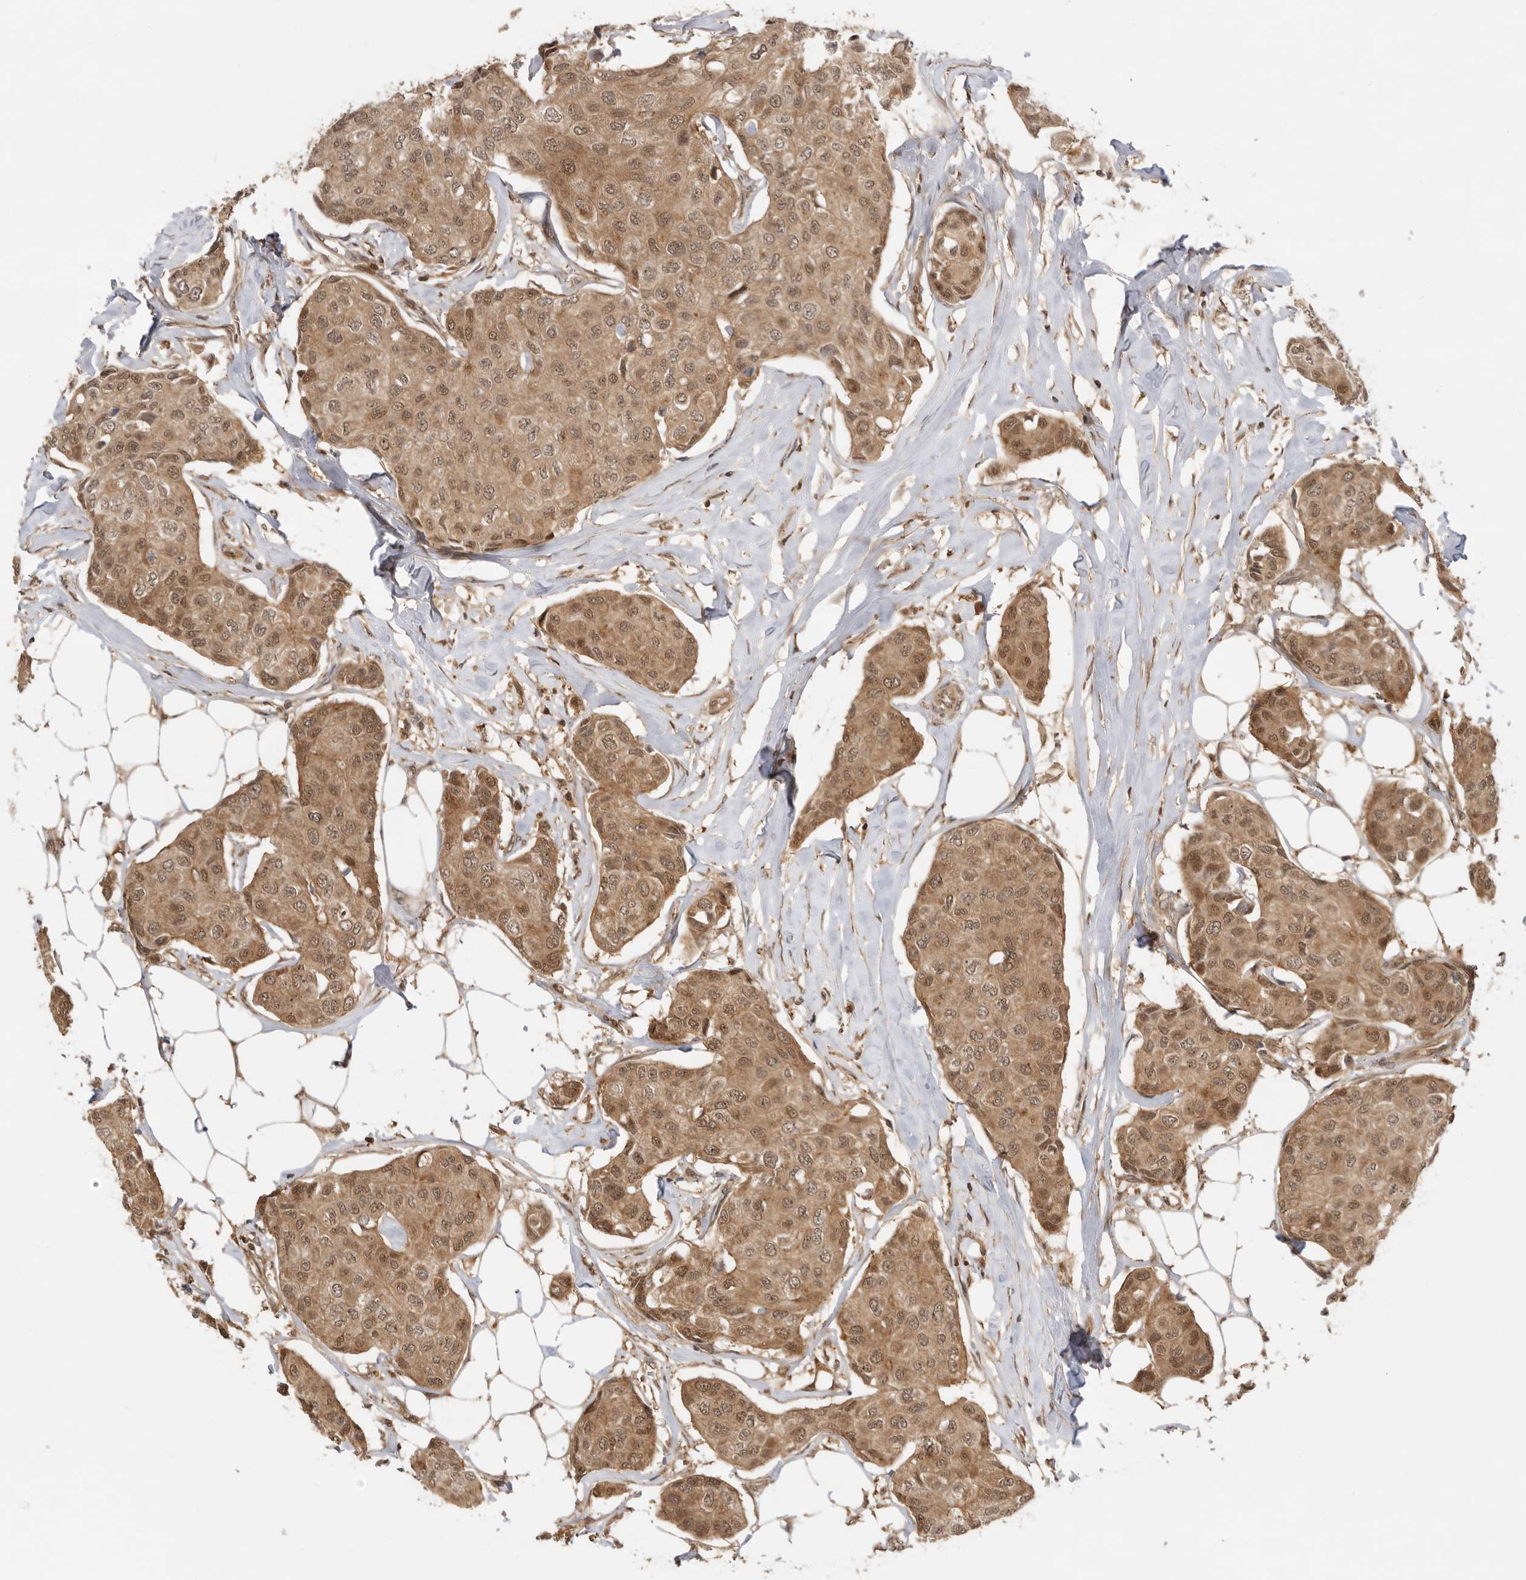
{"staining": {"intensity": "moderate", "quantity": ">75%", "location": "cytoplasmic/membranous,nuclear"}, "tissue": "breast cancer", "cell_type": "Tumor cells", "image_type": "cancer", "snomed": [{"axis": "morphology", "description": "Duct carcinoma"}, {"axis": "topography", "description": "Breast"}], "caption": "An image of human breast cancer (invasive ductal carcinoma) stained for a protein reveals moderate cytoplasmic/membranous and nuclear brown staining in tumor cells.", "gene": "ADPRS", "patient": {"sex": "female", "age": 80}}